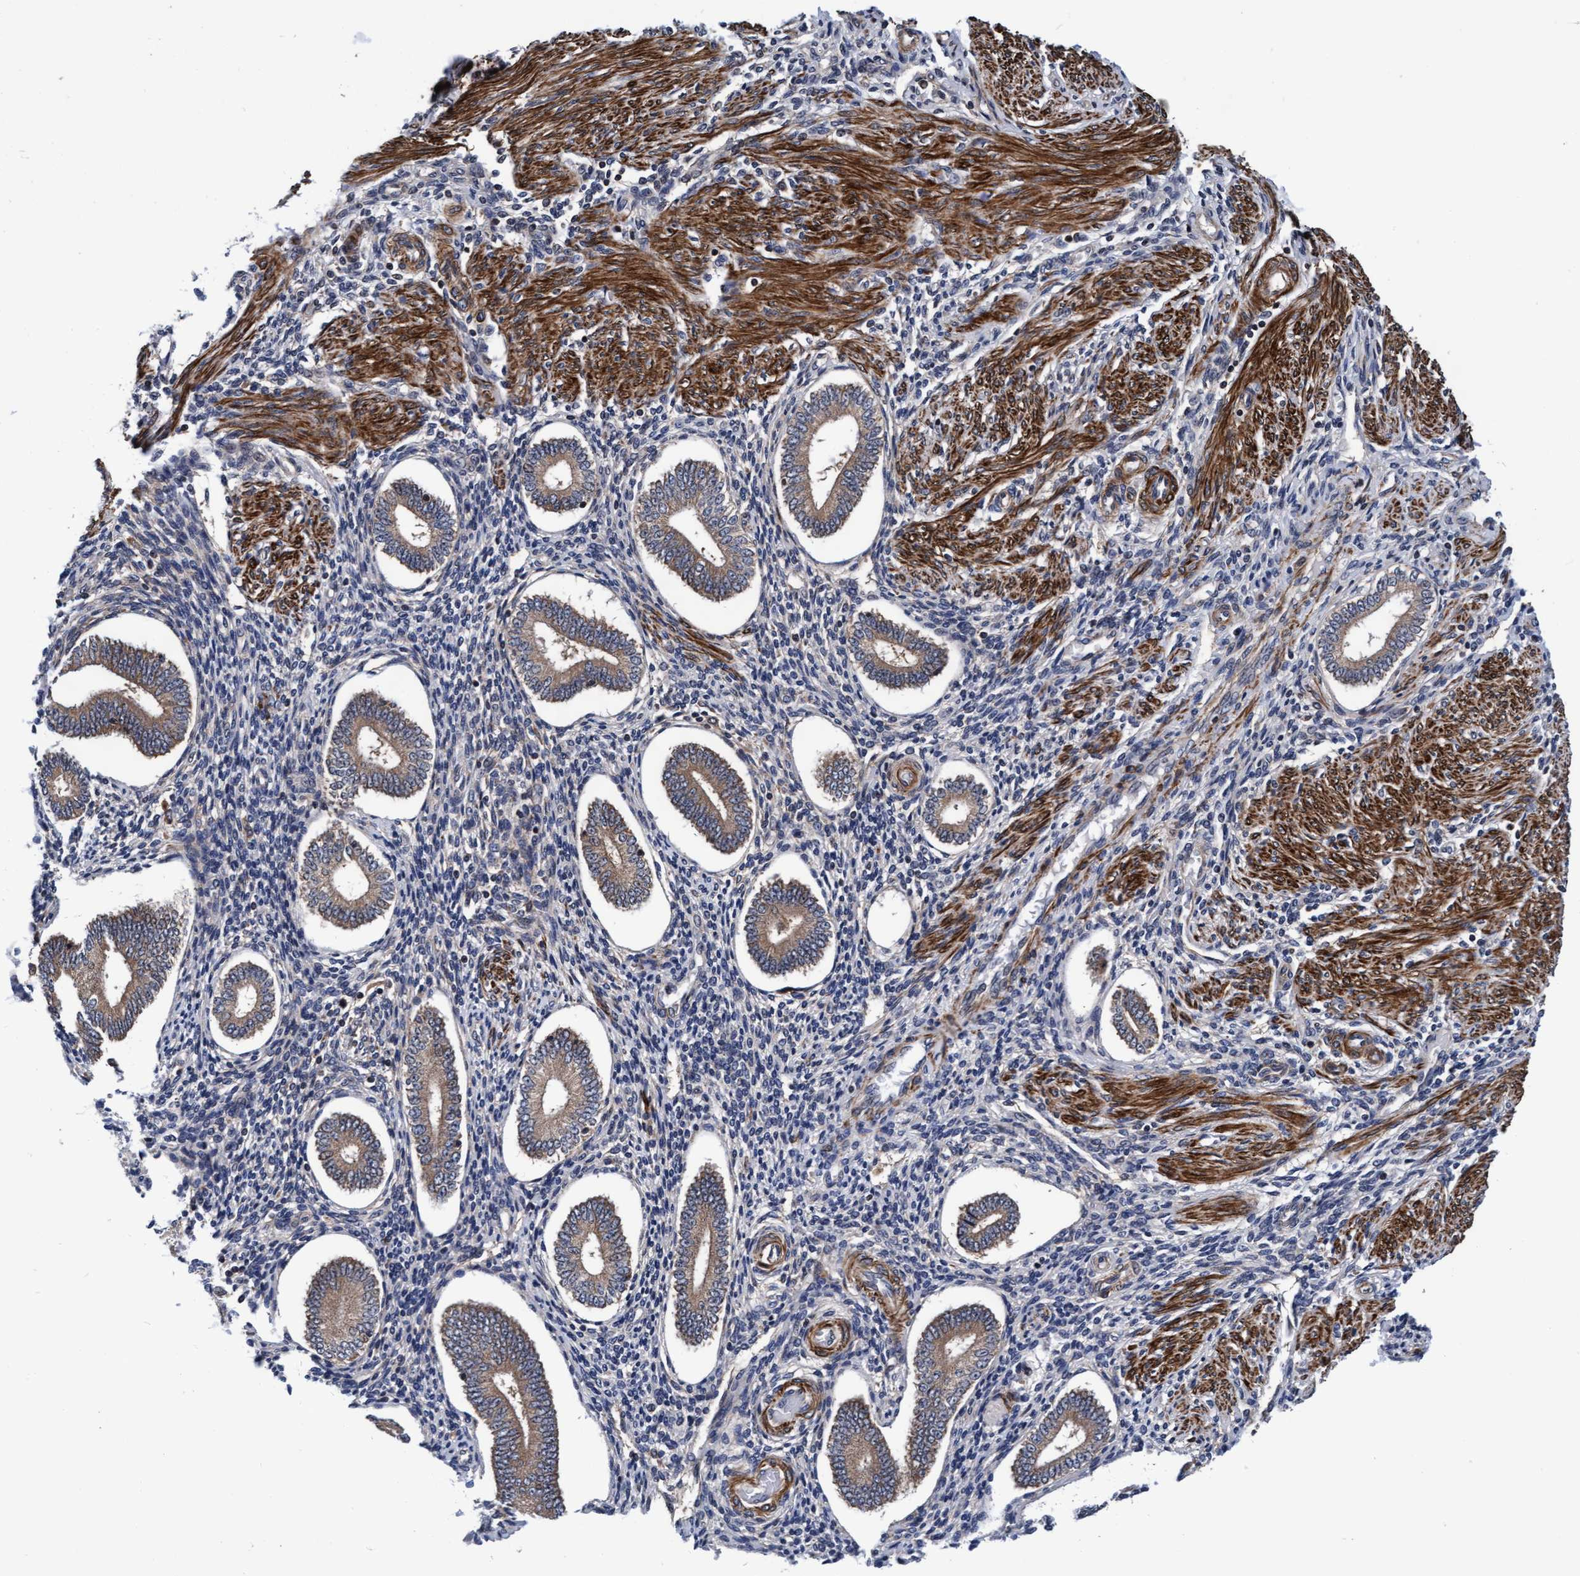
{"staining": {"intensity": "weak", "quantity": "25%-75%", "location": "cytoplasmic/membranous"}, "tissue": "endometrium", "cell_type": "Cells in endometrial stroma", "image_type": "normal", "snomed": [{"axis": "morphology", "description": "Normal tissue, NOS"}, {"axis": "topography", "description": "Endometrium"}], "caption": "Immunohistochemical staining of unremarkable human endometrium demonstrates weak cytoplasmic/membranous protein staining in approximately 25%-75% of cells in endometrial stroma.", "gene": "EFCAB13", "patient": {"sex": "female", "age": 42}}